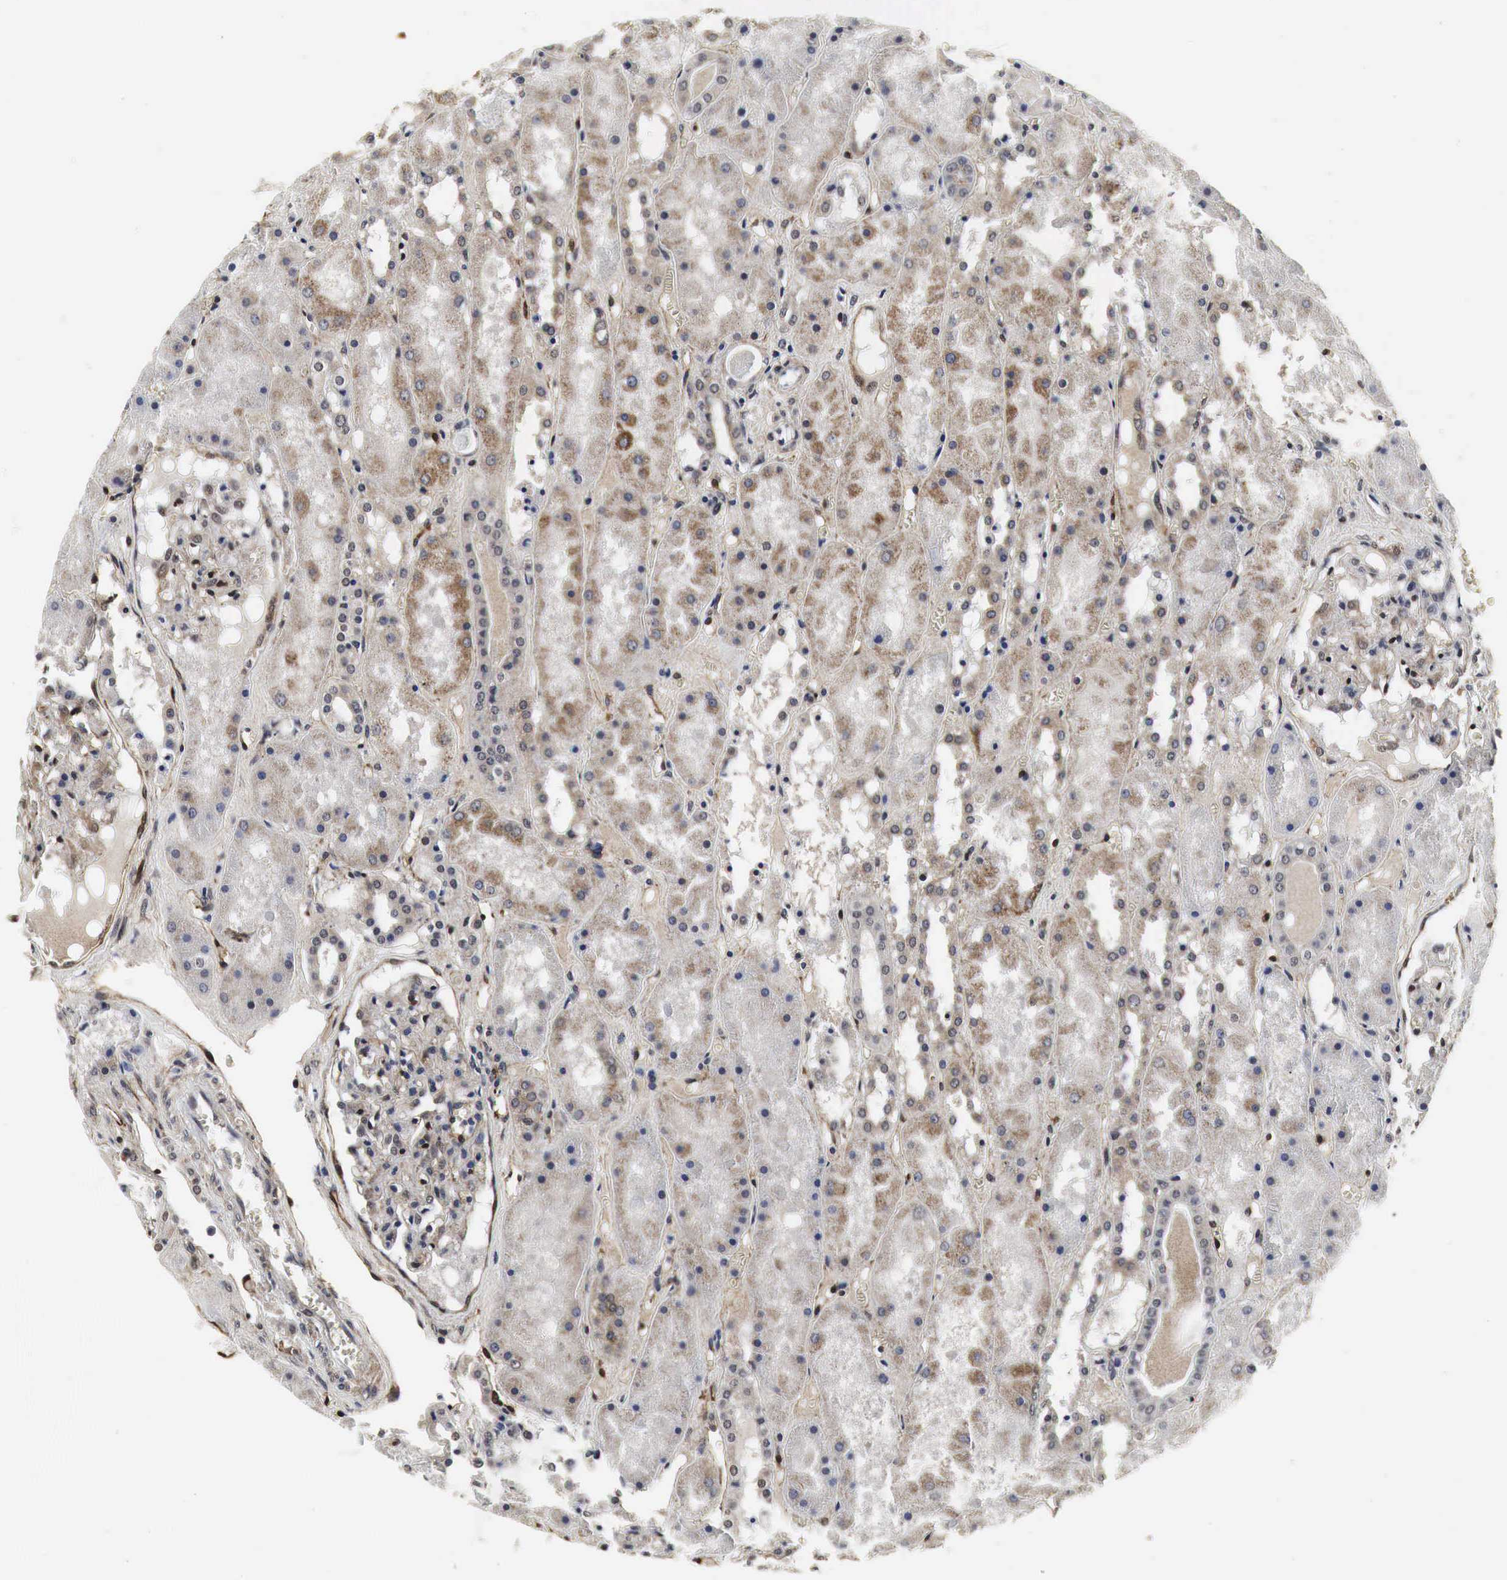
{"staining": {"intensity": "weak", "quantity": "<25%", "location": "cytoplasmic/membranous"}, "tissue": "kidney", "cell_type": "Cells in glomeruli", "image_type": "normal", "snomed": [{"axis": "morphology", "description": "Normal tissue, NOS"}, {"axis": "topography", "description": "Kidney"}], "caption": "There is no significant staining in cells in glomeruli of kidney. (Stains: DAB immunohistochemistry with hematoxylin counter stain, Microscopy: brightfield microscopy at high magnification).", "gene": "SPIN1", "patient": {"sex": "male", "age": 36}}